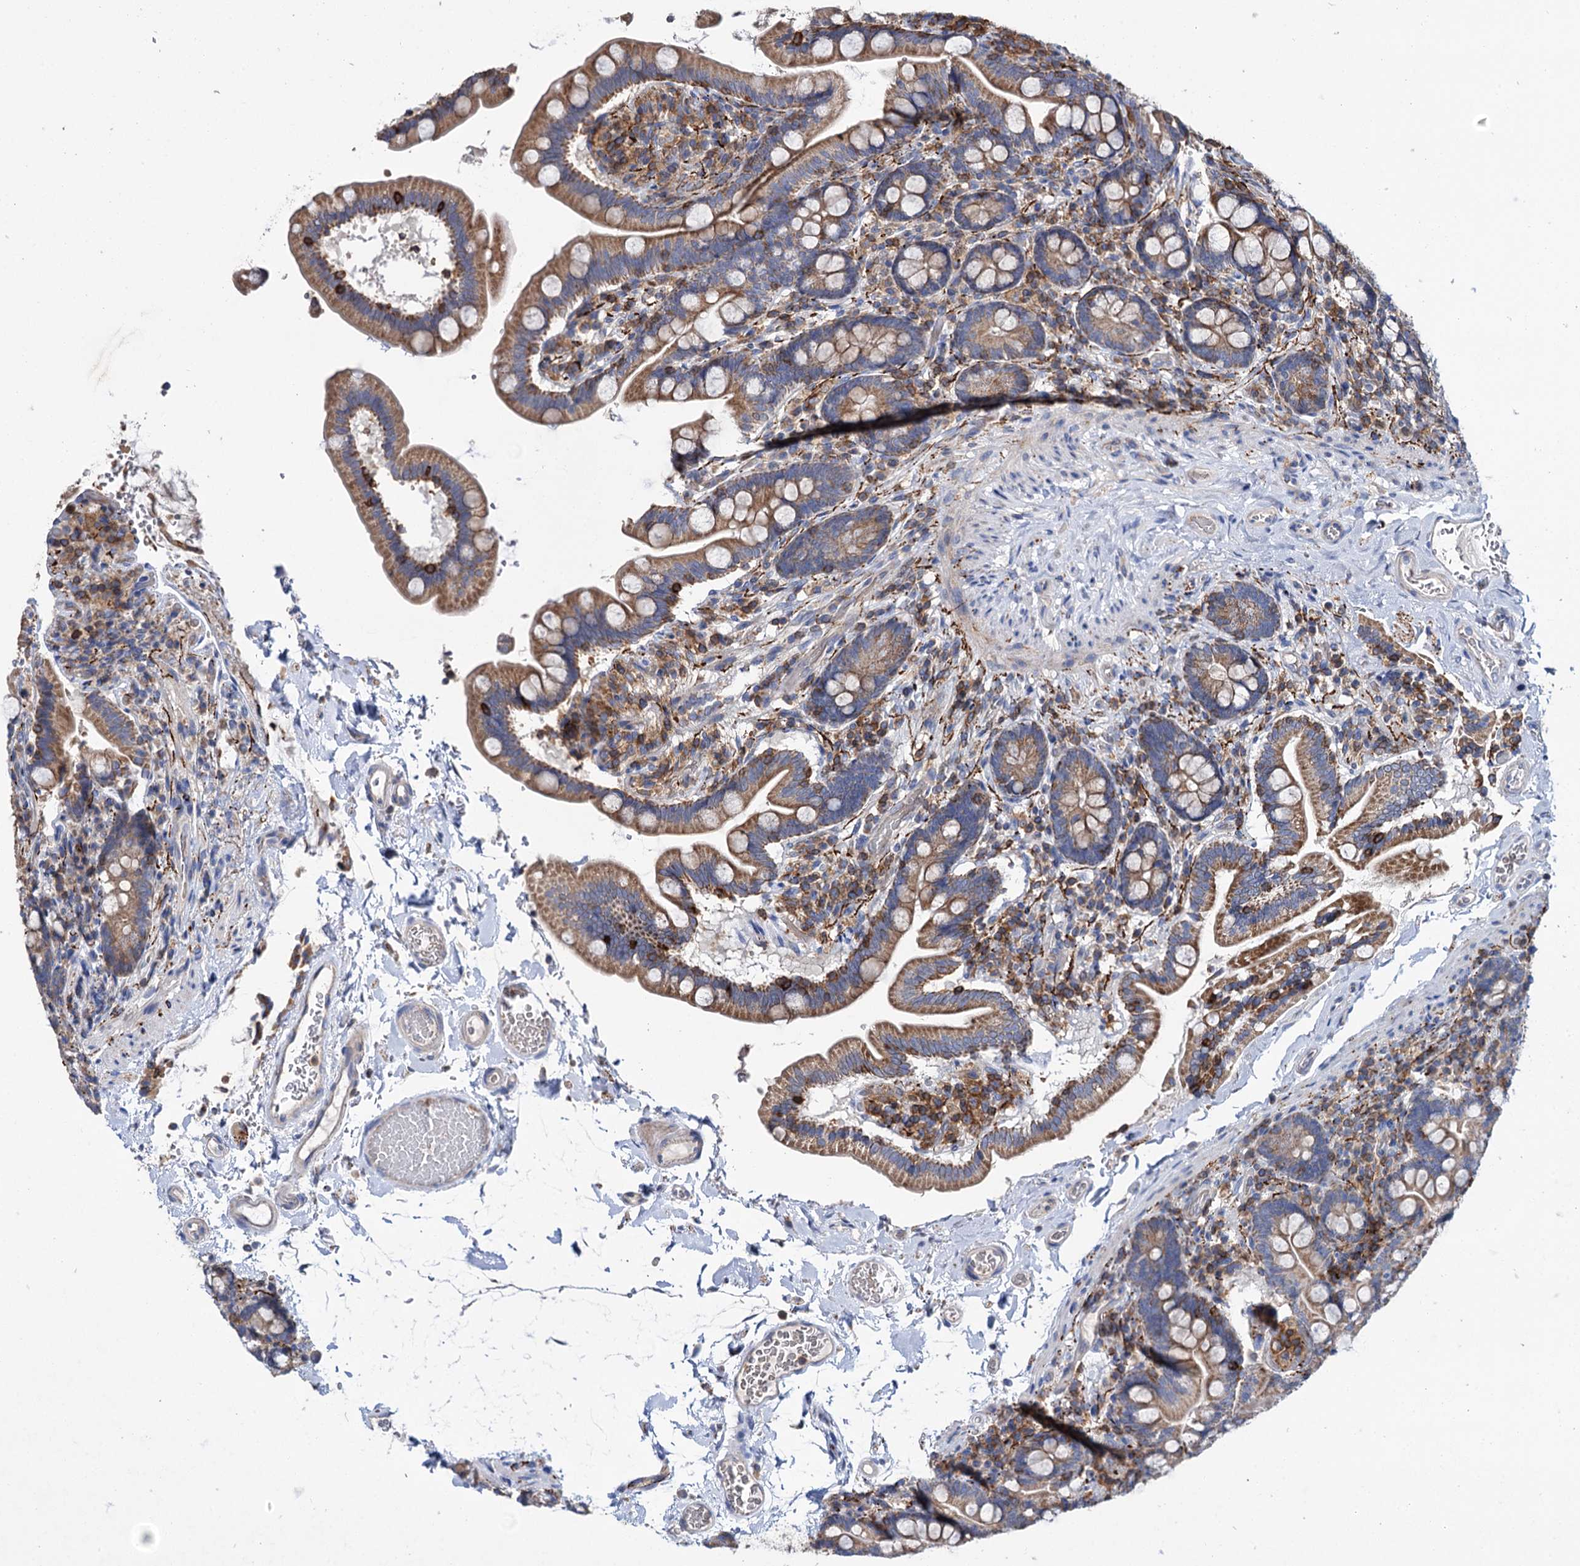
{"staining": {"intensity": "moderate", "quantity": ">75%", "location": "cytoplasmic/membranous"}, "tissue": "small intestine", "cell_type": "Glandular cells", "image_type": "normal", "snomed": [{"axis": "morphology", "description": "Normal tissue, NOS"}, {"axis": "topography", "description": "Small intestine"}], "caption": "Immunohistochemical staining of unremarkable human small intestine exhibits medium levels of moderate cytoplasmic/membranous expression in about >75% of glandular cells.", "gene": "UBASH3B", "patient": {"sex": "female", "age": 64}}